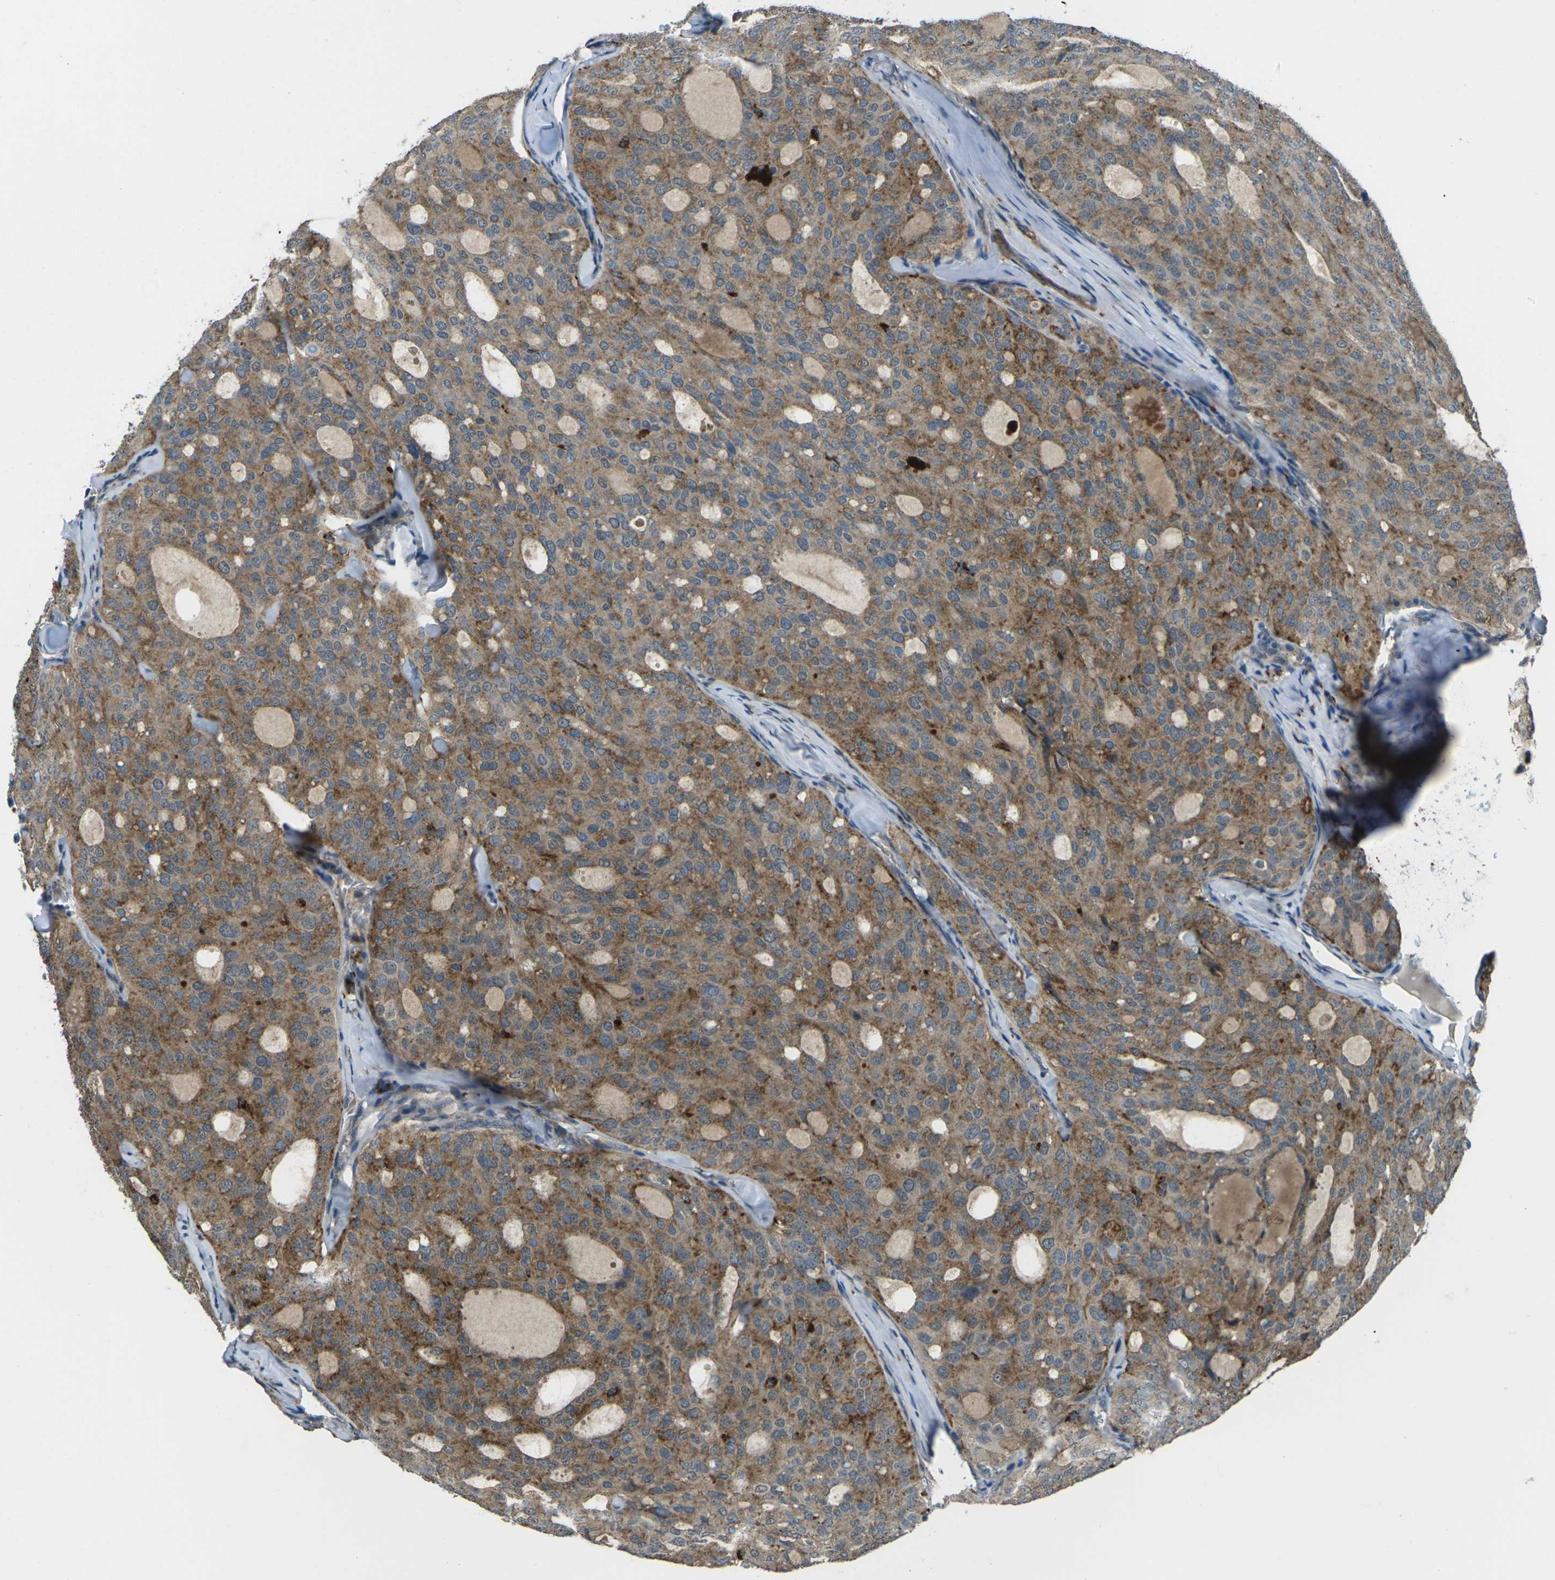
{"staining": {"intensity": "moderate", "quantity": ">75%", "location": "cytoplasmic/membranous"}, "tissue": "thyroid cancer", "cell_type": "Tumor cells", "image_type": "cancer", "snomed": [{"axis": "morphology", "description": "Follicular adenoma carcinoma, NOS"}, {"axis": "topography", "description": "Thyroid gland"}], "caption": "Human follicular adenoma carcinoma (thyroid) stained with a brown dye reveals moderate cytoplasmic/membranous positive staining in approximately >75% of tumor cells.", "gene": "SLC31A2", "patient": {"sex": "male", "age": 75}}